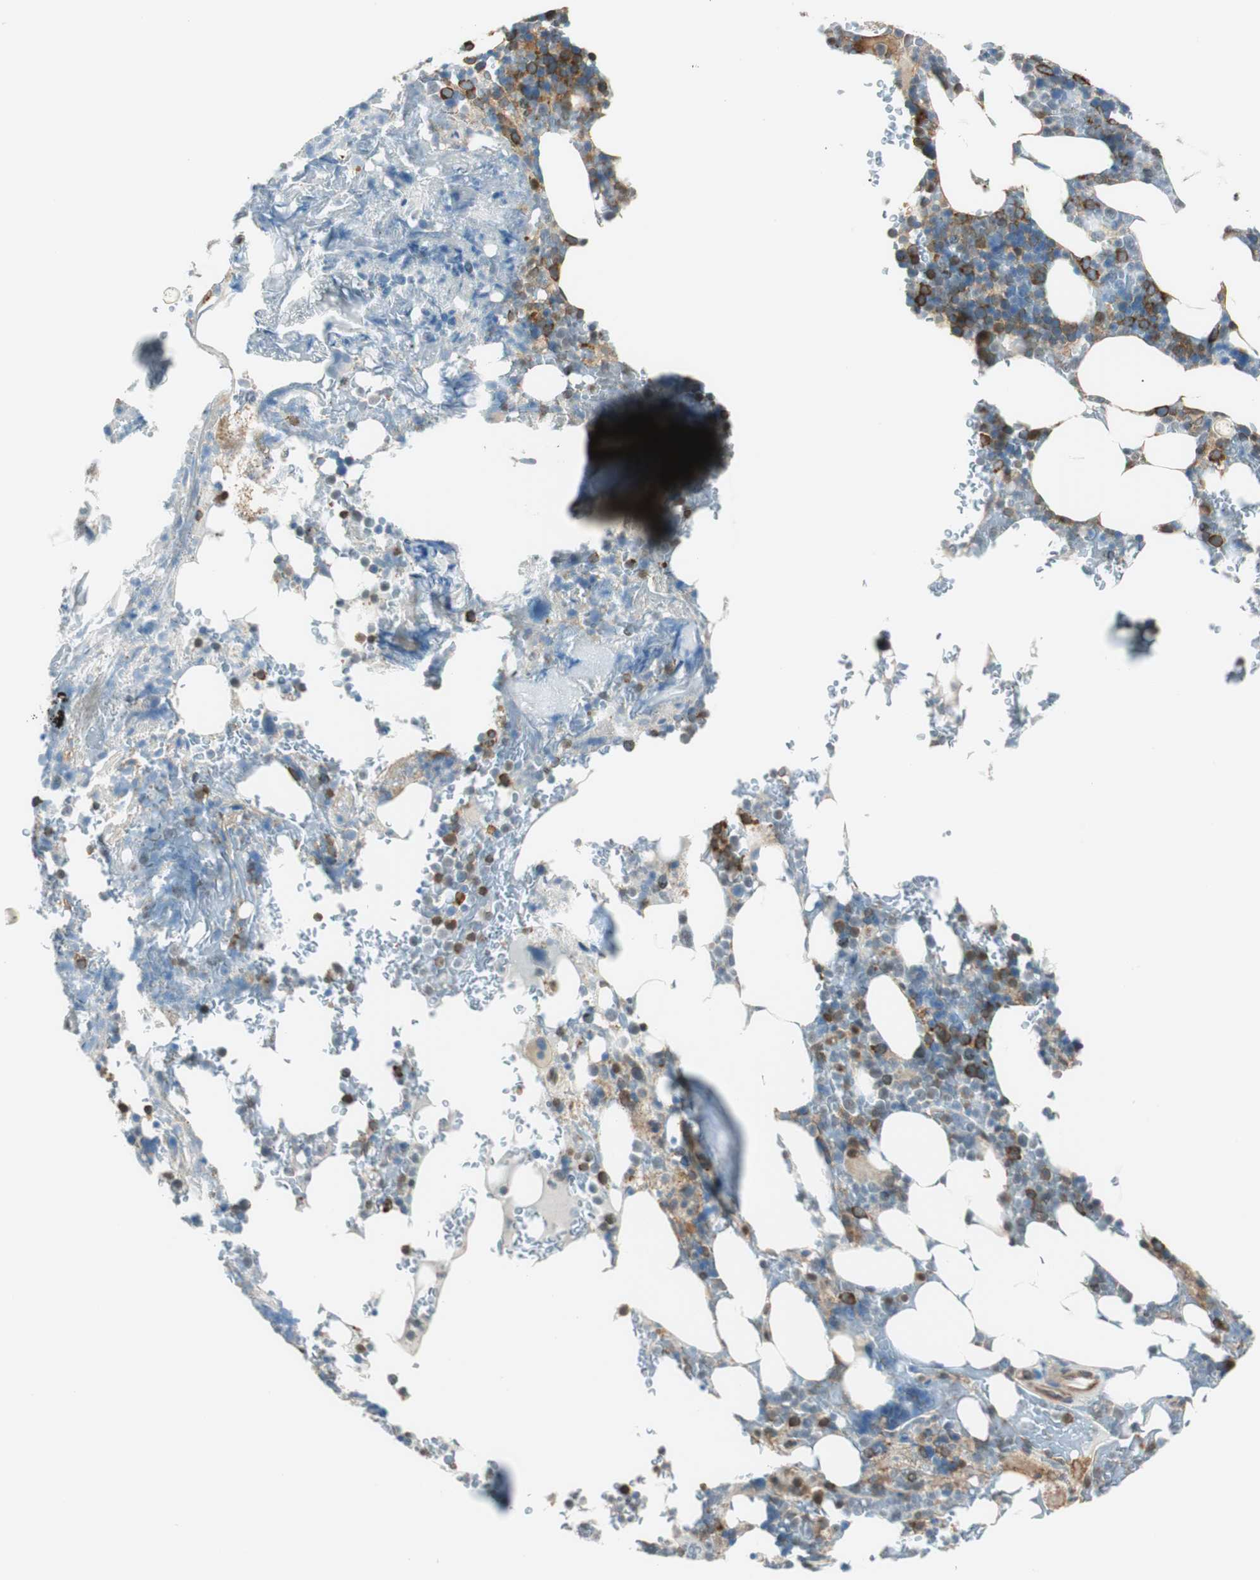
{"staining": {"intensity": "strong", "quantity": "25%-75%", "location": "cytoplasmic/membranous"}, "tissue": "bone marrow", "cell_type": "Hematopoietic cells", "image_type": "normal", "snomed": [{"axis": "morphology", "description": "Normal tissue, NOS"}, {"axis": "topography", "description": "Bone marrow"}], "caption": "This image displays immunohistochemistry staining of benign bone marrow, with high strong cytoplasmic/membranous positivity in about 25%-75% of hematopoietic cells.", "gene": "PI4K2B", "patient": {"sex": "female", "age": 73}}